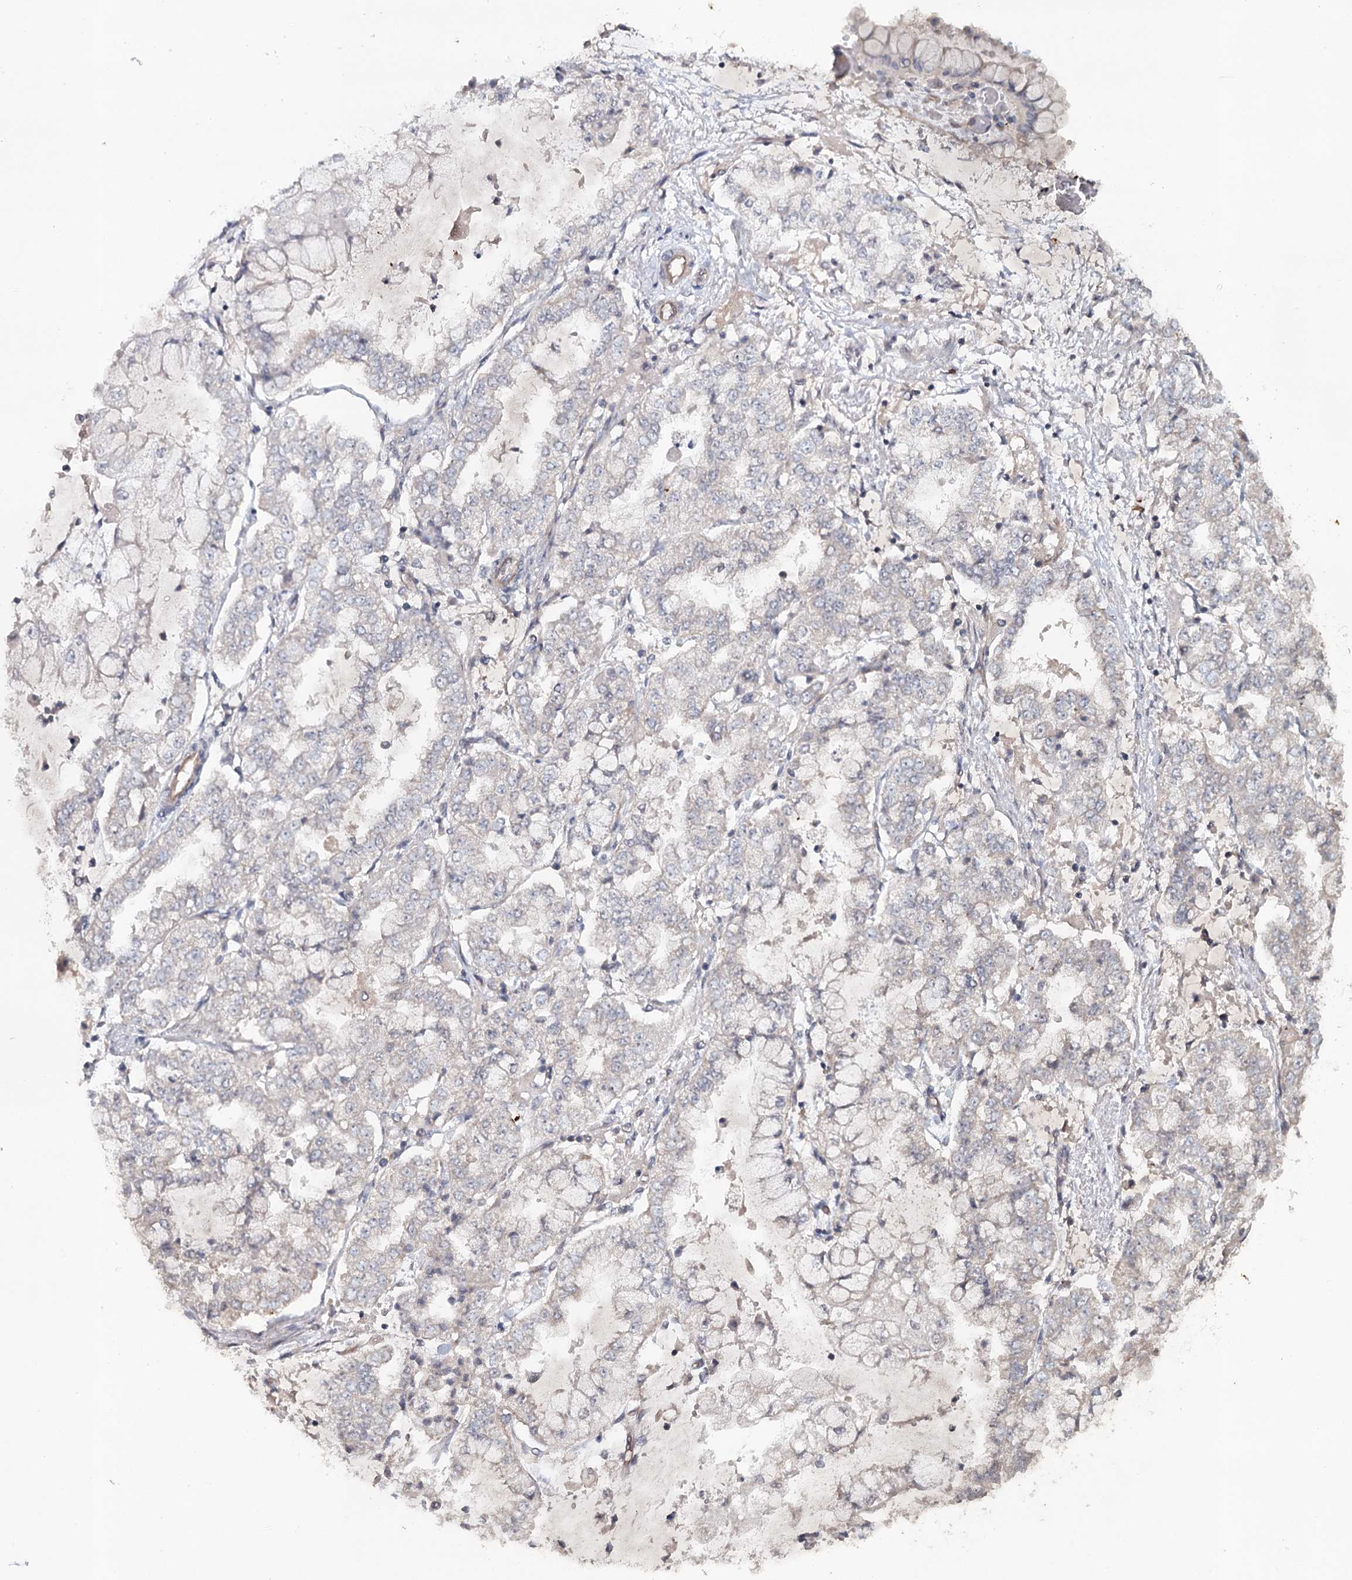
{"staining": {"intensity": "negative", "quantity": "none", "location": "none"}, "tissue": "stomach cancer", "cell_type": "Tumor cells", "image_type": "cancer", "snomed": [{"axis": "morphology", "description": "Adenocarcinoma, NOS"}, {"axis": "topography", "description": "Stomach"}], "caption": "Tumor cells show no significant protein expression in stomach cancer (adenocarcinoma).", "gene": "SYNPO", "patient": {"sex": "male", "age": 76}}